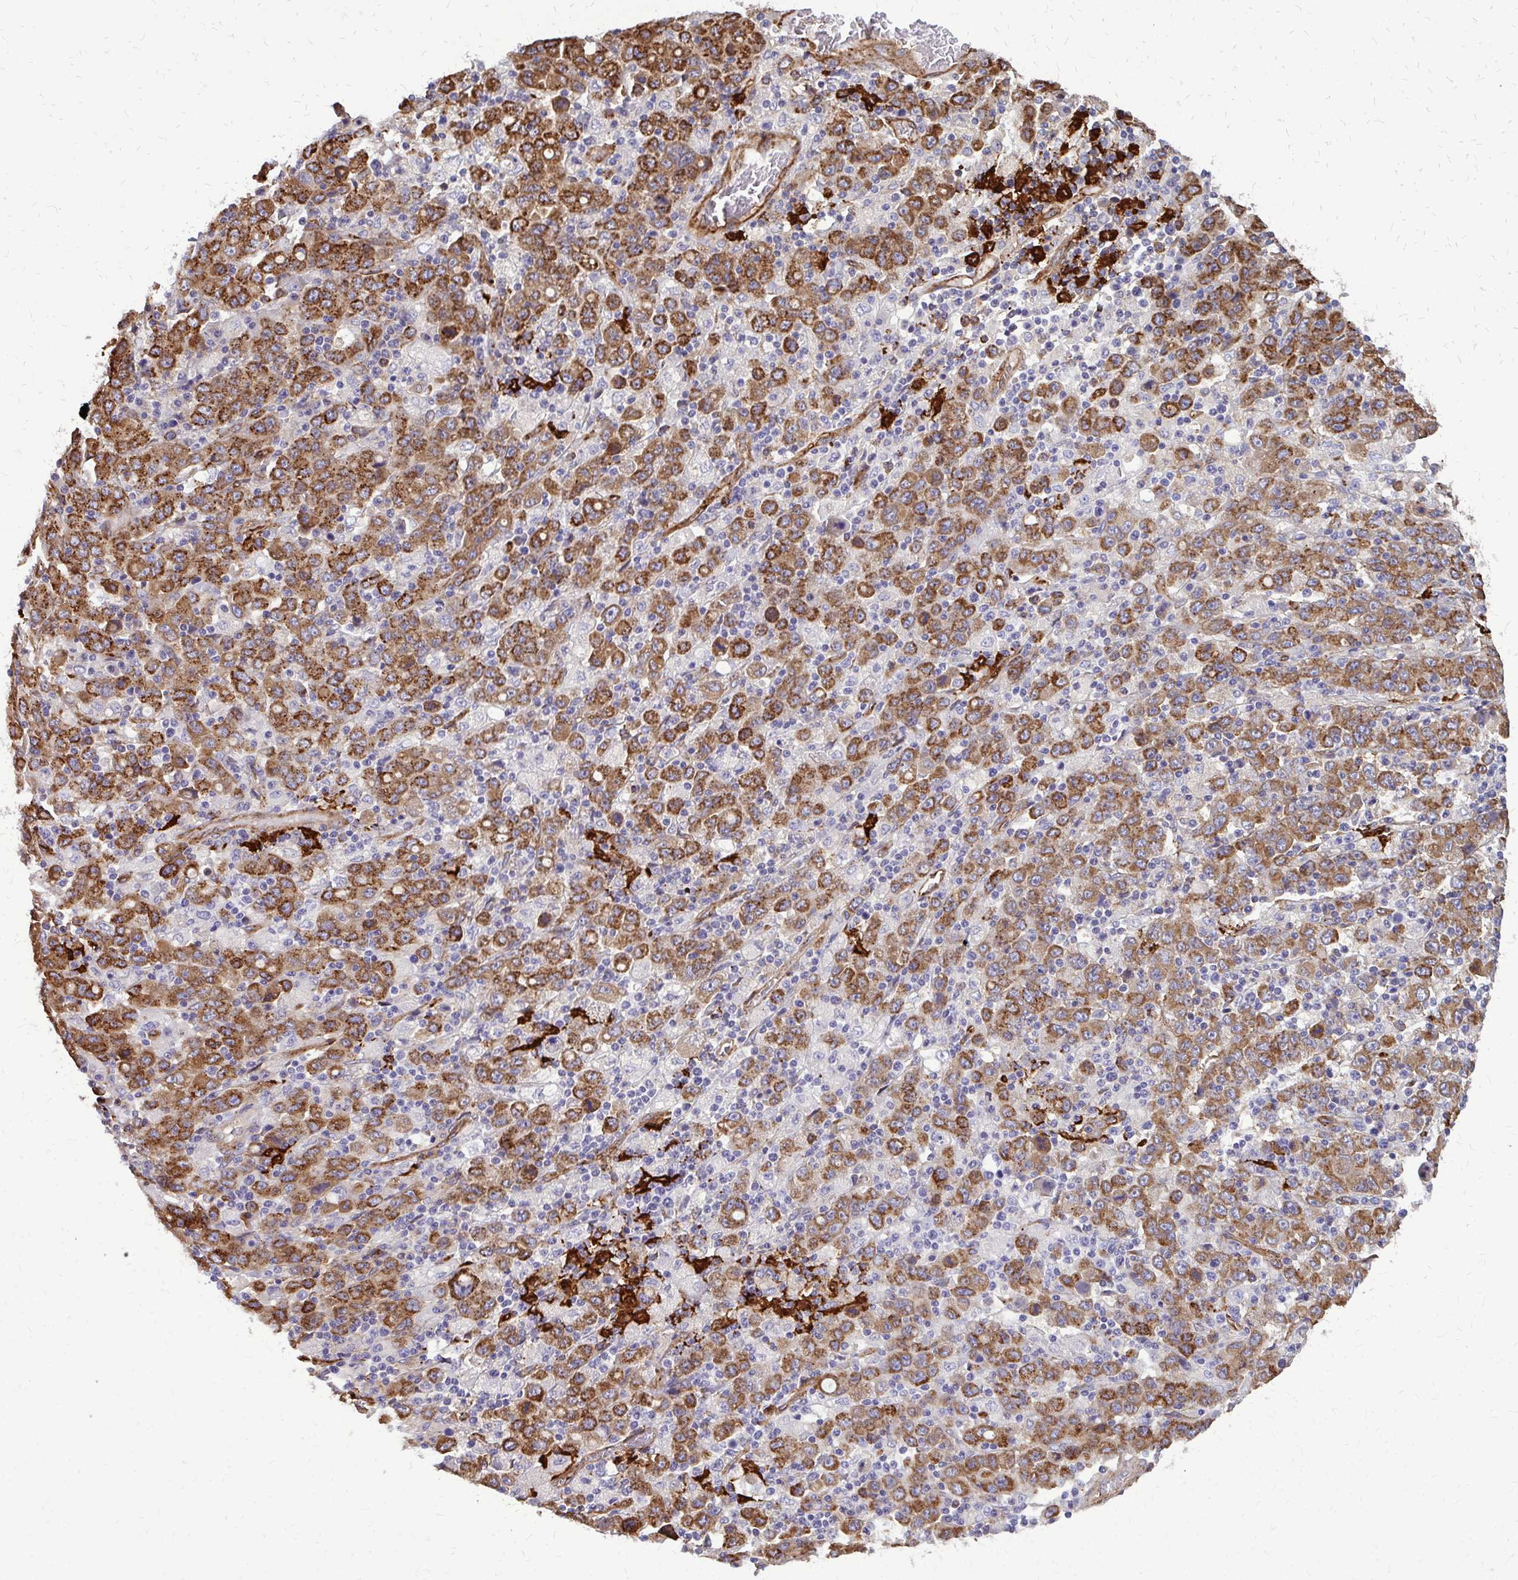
{"staining": {"intensity": "moderate", "quantity": ">75%", "location": "cytoplasmic/membranous"}, "tissue": "stomach cancer", "cell_type": "Tumor cells", "image_type": "cancer", "snomed": [{"axis": "morphology", "description": "Adenocarcinoma, NOS"}, {"axis": "topography", "description": "Stomach, upper"}], "caption": "A high-resolution photomicrograph shows immunohistochemistry (IHC) staining of adenocarcinoma (stomach), which shows moderate cytoplasmic/membranous expression in approximately >75% of tumor cells. (DAB (3,3'-diaminobenzidine) = brown stain, brightfield microscopy at high magnification).", "gene": "MARCKSL1", "patient": {"sex": "male", "age": 69}}